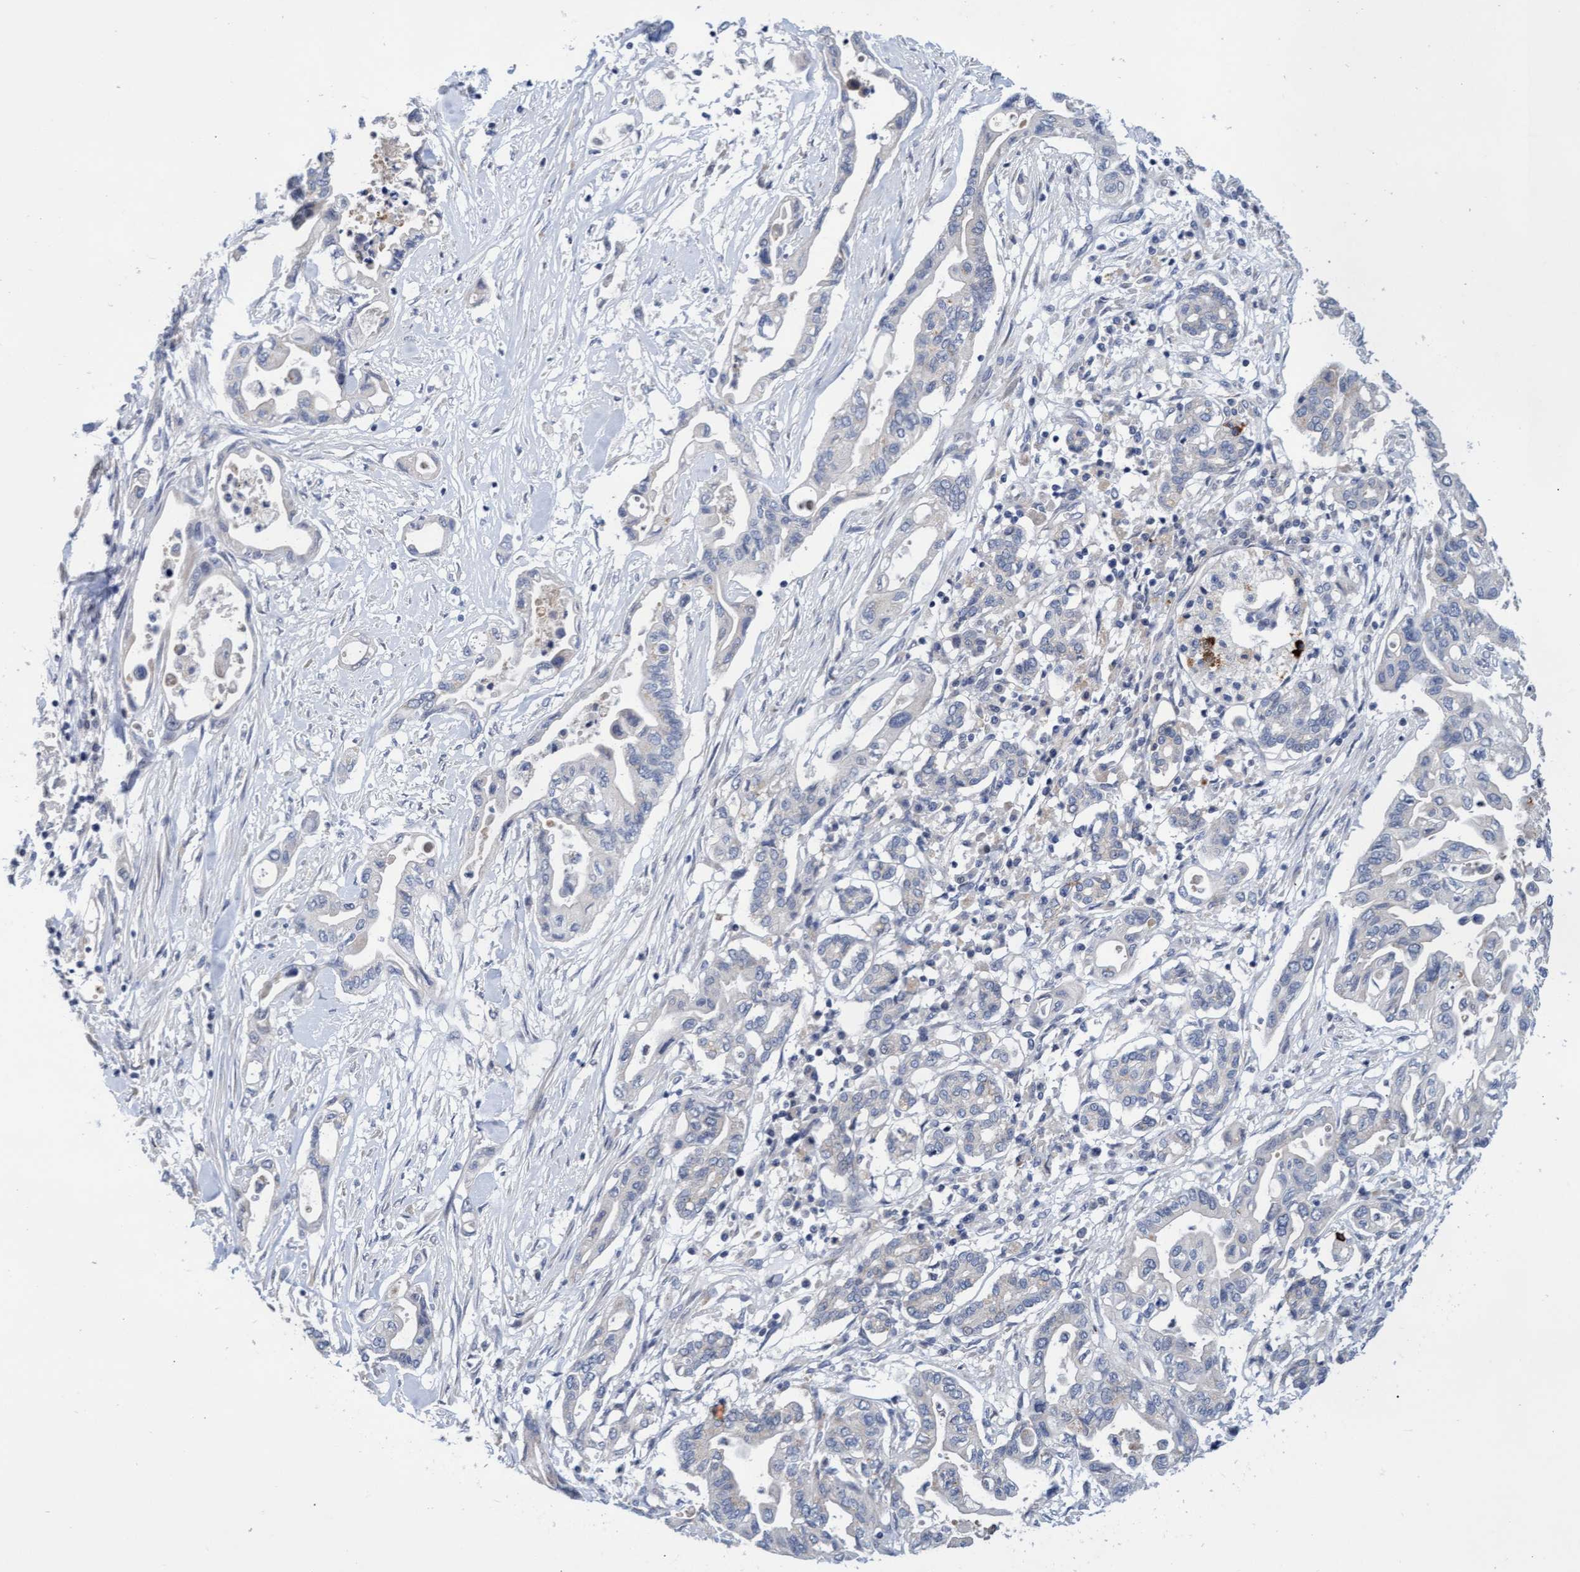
{"staining": {"intensity": "negative", "quantity": "none", "location": "none"}, "tissue": "pancreatic cancer", "cell_type": "Tumor cells", "image_type": "cancer", "snomed": [{"axis": "morphology", "description": "Adenocarcinoma, NOS"}, {"axis": "topography", "description": "Pancreas"}], "caption": "An immunohistochemistry photomicrograph of pancreatic cancer (adenocarcinoma) is shown. There is no staining in tumor cells of pancreatic cancer (adenocarcinoma).", "gene": "ABCF2", "patient": {"sex": "female", "age": 57}}